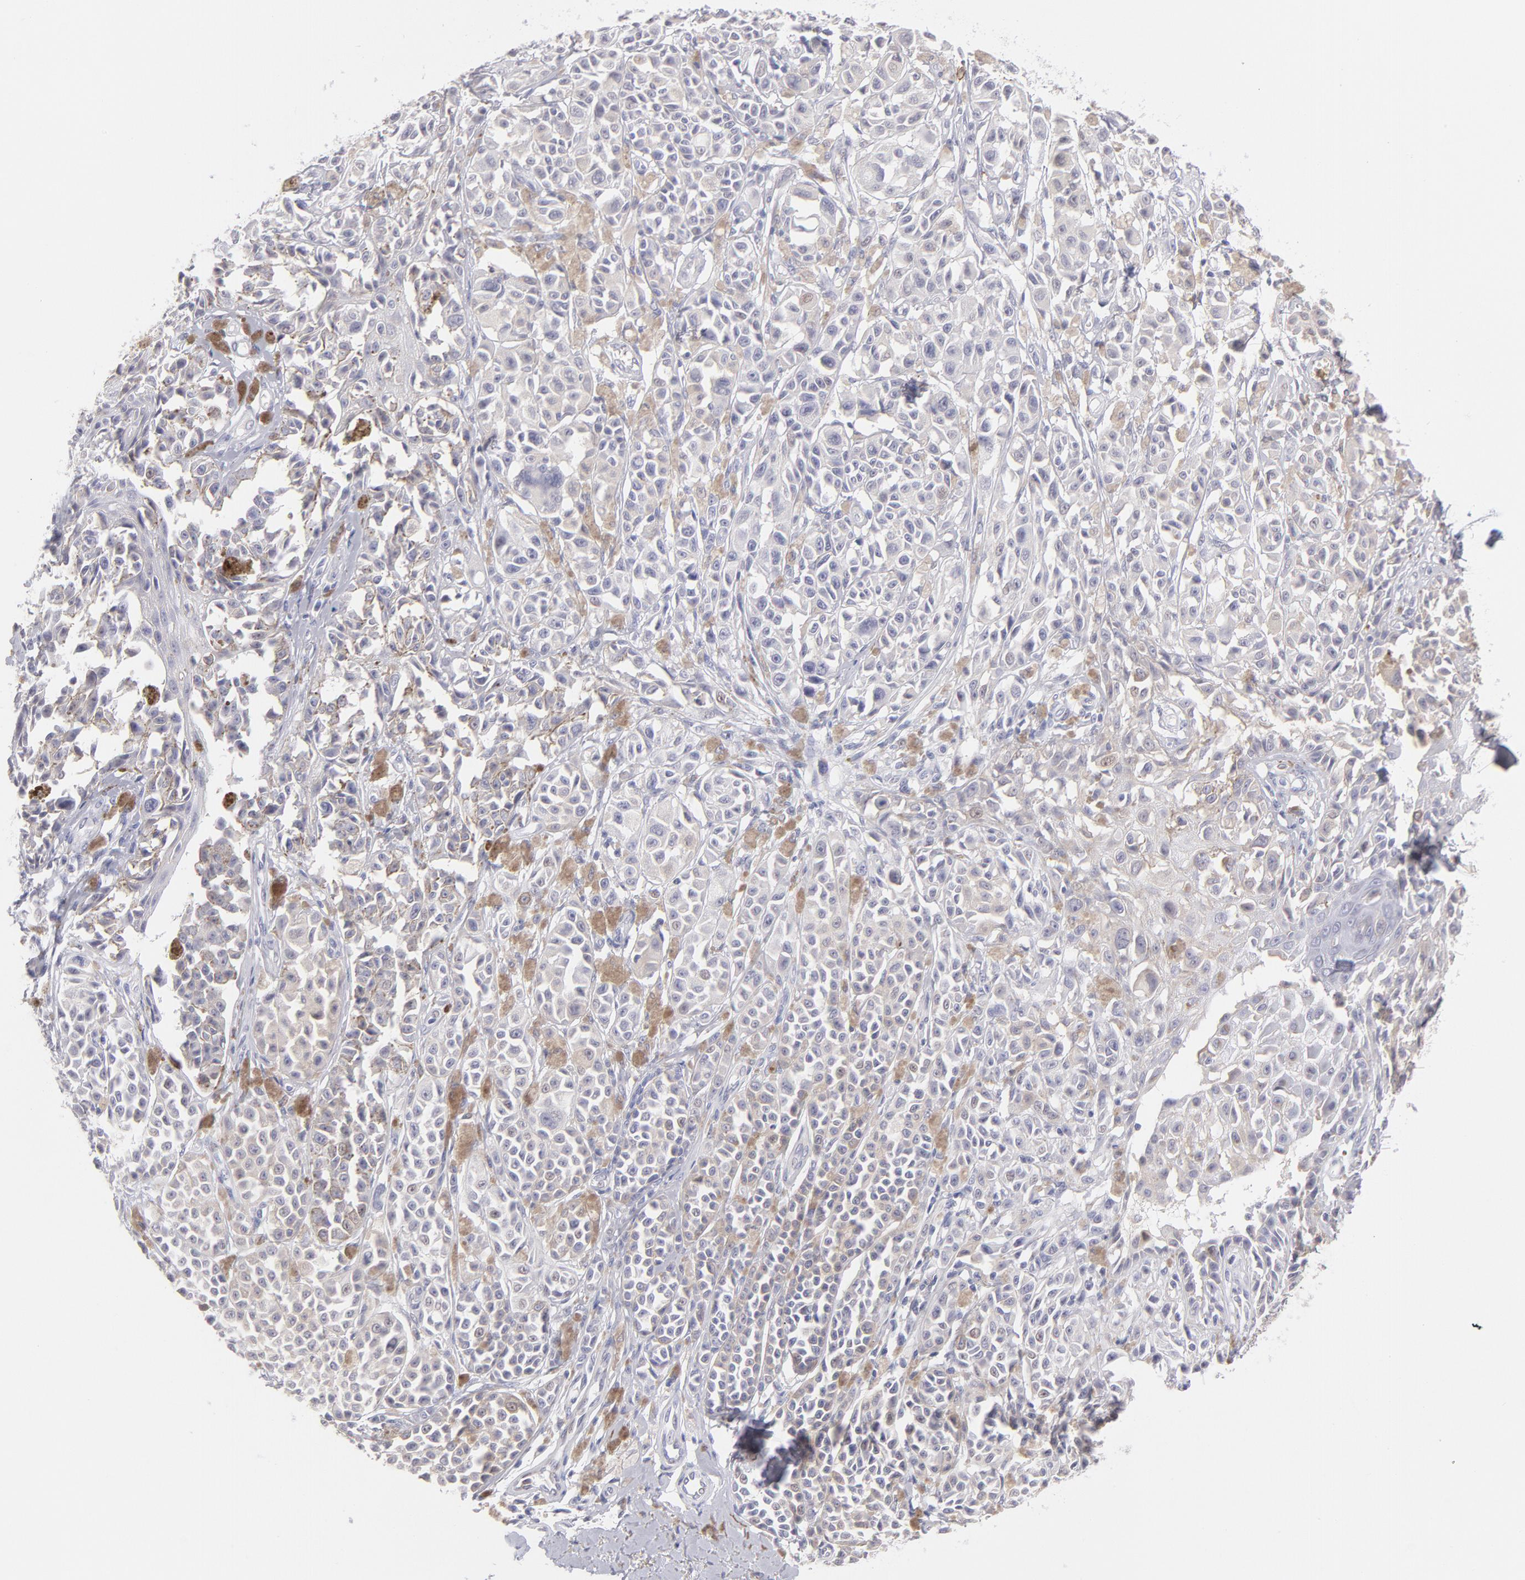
{"staining": {"intensity": "negative", "quantity": "none", "location": "none"}, "tissue": "melanoma", "cell_type": "Tumor cells", "image_type": "cancer", "snomed": [{"axis": "morphology", "description": "Malignant melanoma, NOS"}, {"axis": "topography", "description": "Skin"}], "caption": "This is an immunohistochemistry image of human malignant melanoma. There is no positivity in tumor cells.", "gene": "LTB4R", "patient": {"sex": "female", "age": 38}}